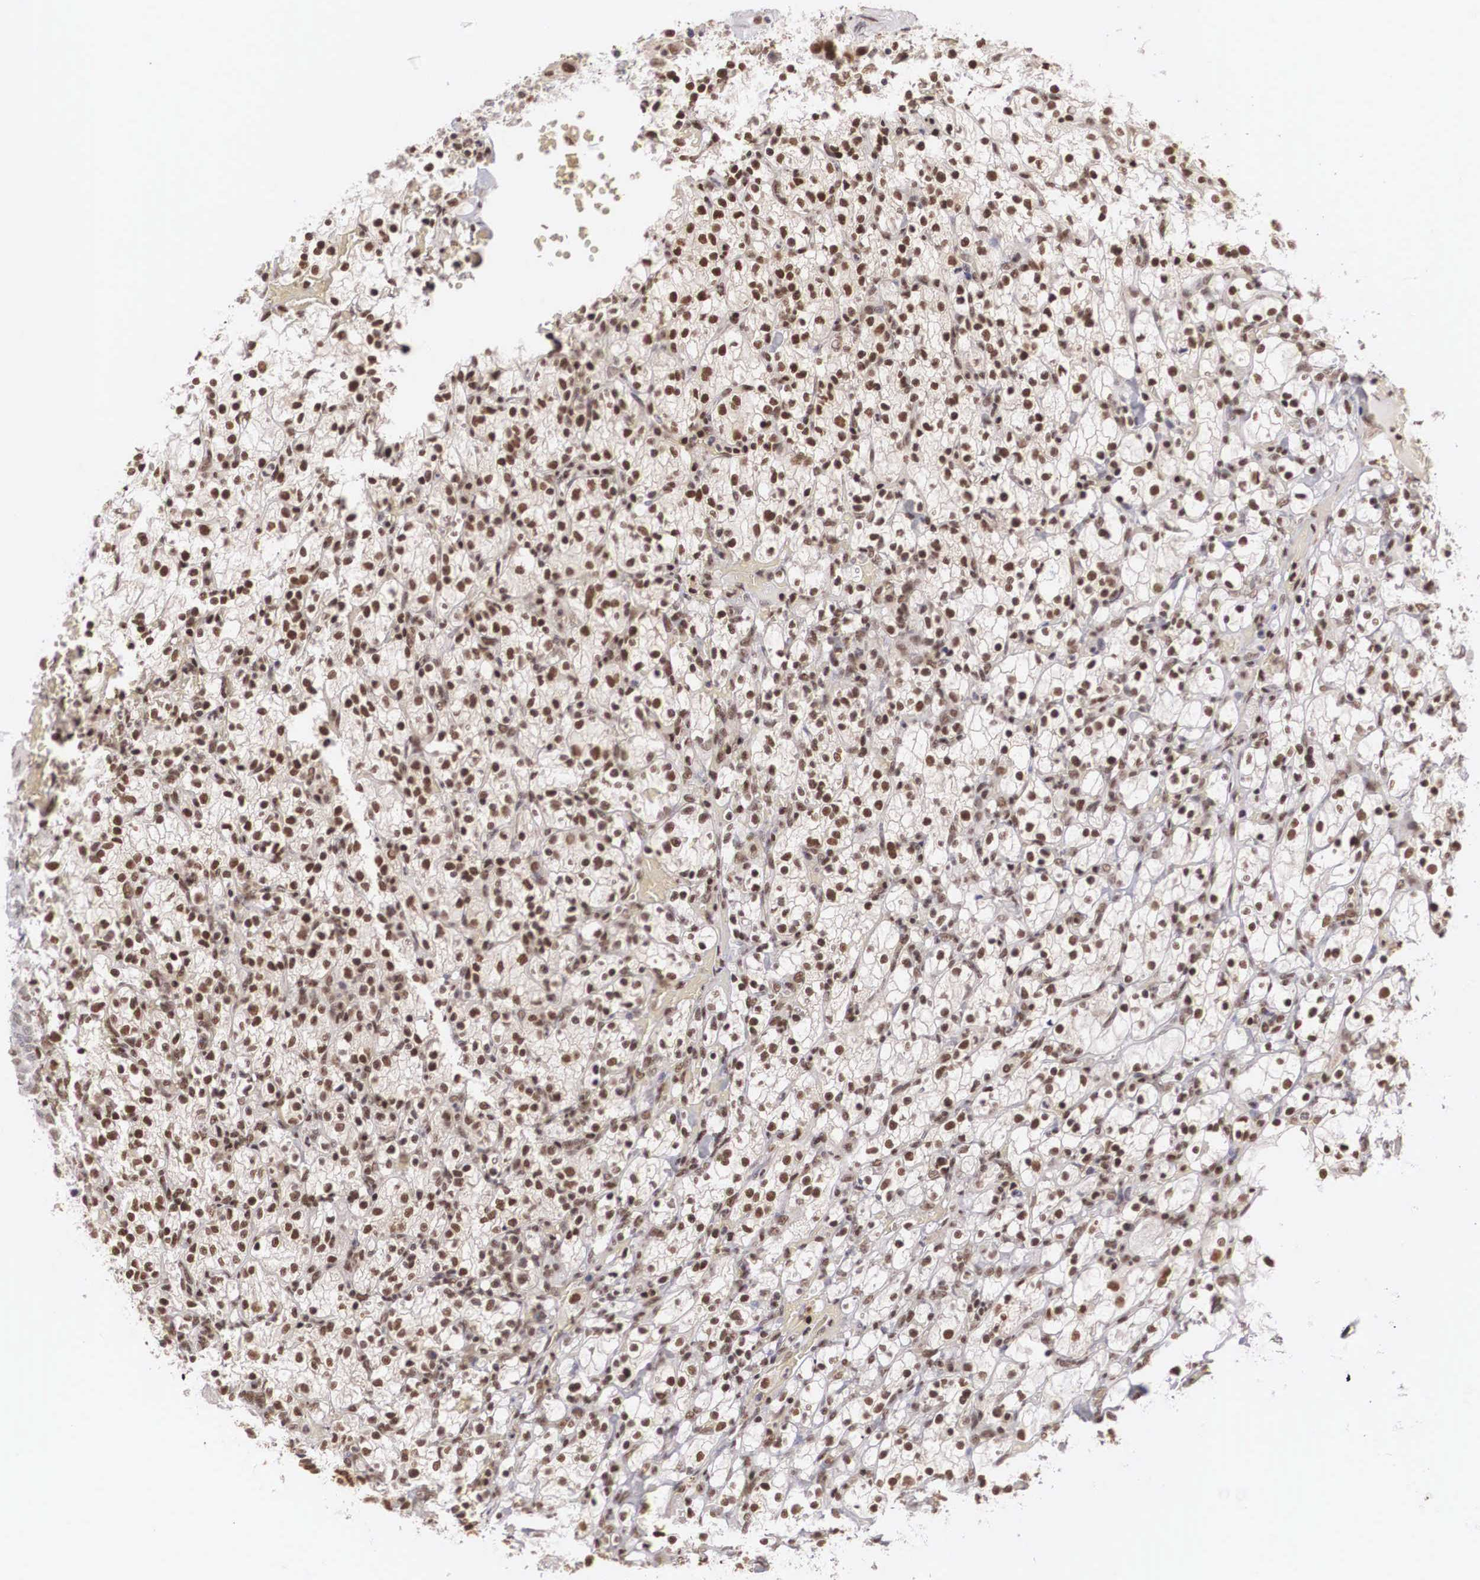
{"staining": {"intensity": "strong", "quantity": ">75%", "location": "nuclear"}, "tissue": "renal cancer", "cell_type": "Tumor cells", "image_type": "cancer", "snomed": [{"axis": "morphology", "description": "Adenocarcinoma, NOS"}, {"axis": "topography", "description": "Kidney"}], "caption": "A brown stain shows strong nuclear positivity of a protein in human adenocarcinoma (renal) tumor cells. Nuclei are stained in blue.", "gene": "HTATSF1", "patient": {"sex": "female", "age": 83}}